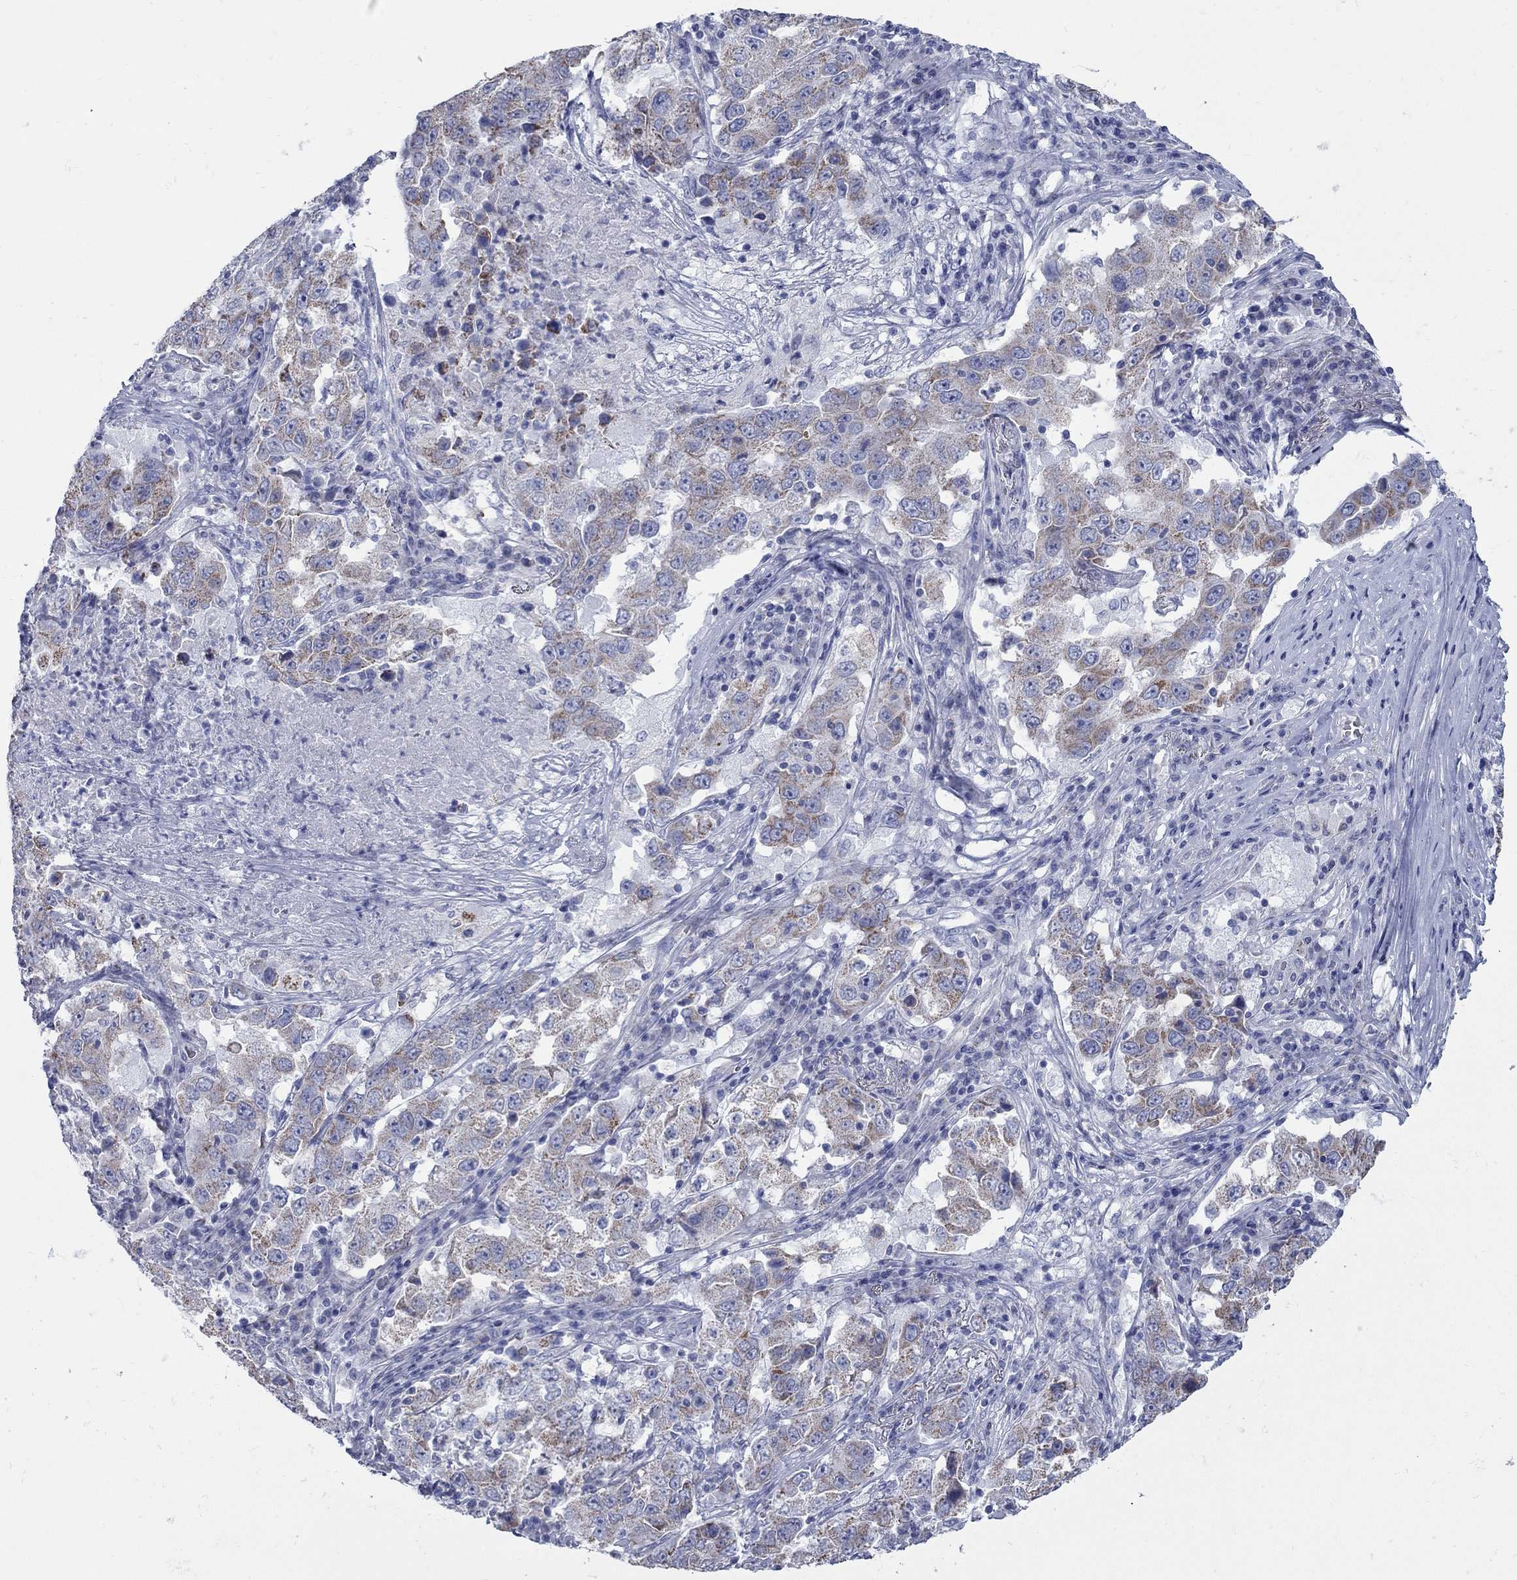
{"staining": {"intensity": "moderate", "quantity": "<25%", "location": "cytoplasmic/membranous"}, "tissue": "lung cancer", "cell_type": "Tumor cells", "image_type": "cancer", "snomed": [{"axis": "morphology", "description": "Adenocarcinoma, NOS"}, {"axis": "topography", "description": "Lung"}], "caption": "There is low levels of moderate cytoplasmic/membranous expression in tumor cells of lung cancer (adenocarcinoma), as demonstrated by immunohistochemical staining (brown color).", "gene": "PDZD3", "patient": {"sex": "male", "age": 73}}